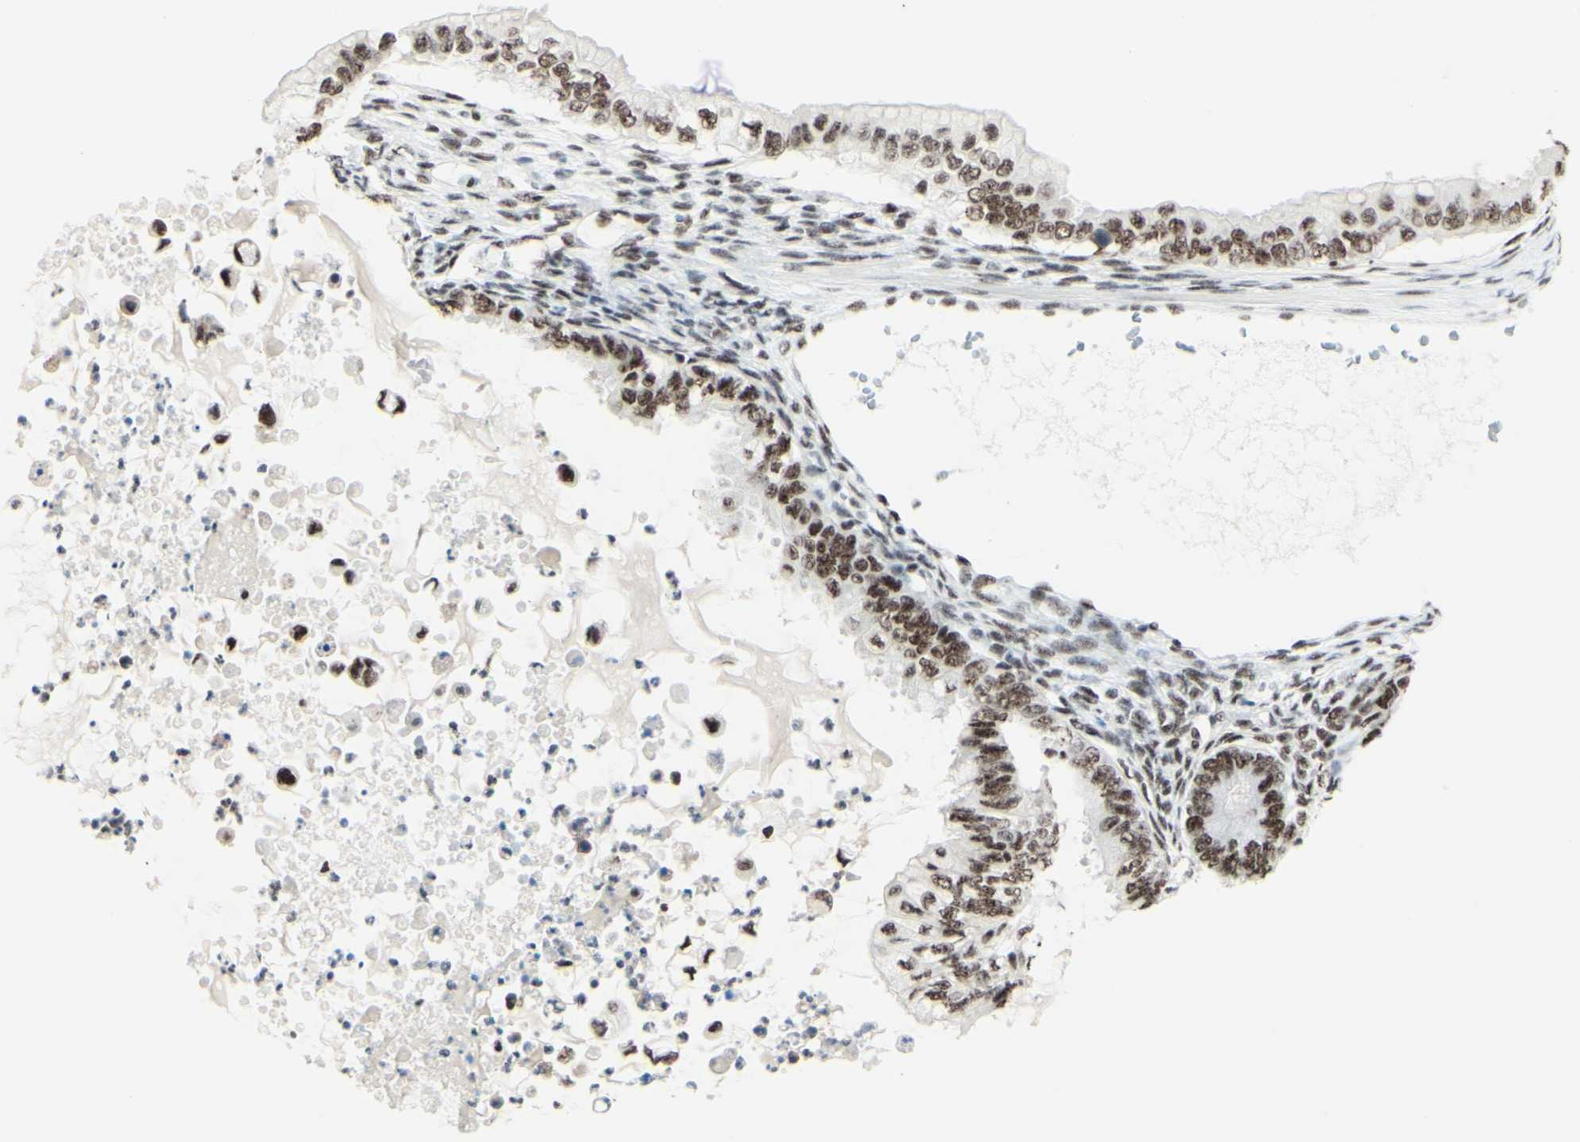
{"staining": {"intensity": "weak", "quantity": ">75%", "location": "nuclear"}, "tissue": "ovarian cancer", "cell_type": "Tumor cells", "image_type": "cancer", "snomed": [{"axis": "morphology", "description": "Cystadenocarcinoma, mucinous, NOS"}, {"axis": "topography", "description": "Ovary"}], "caption": "IHC (DAB) staining of ovarian cancer exhibits weak nuclear protein staining in approximately >75% of tumor cells. (brown staining indicates protein expression, while blue staining denotes nuclei).", "gene": "WTAP", "patient": {"sex": "female", "age": 80}}